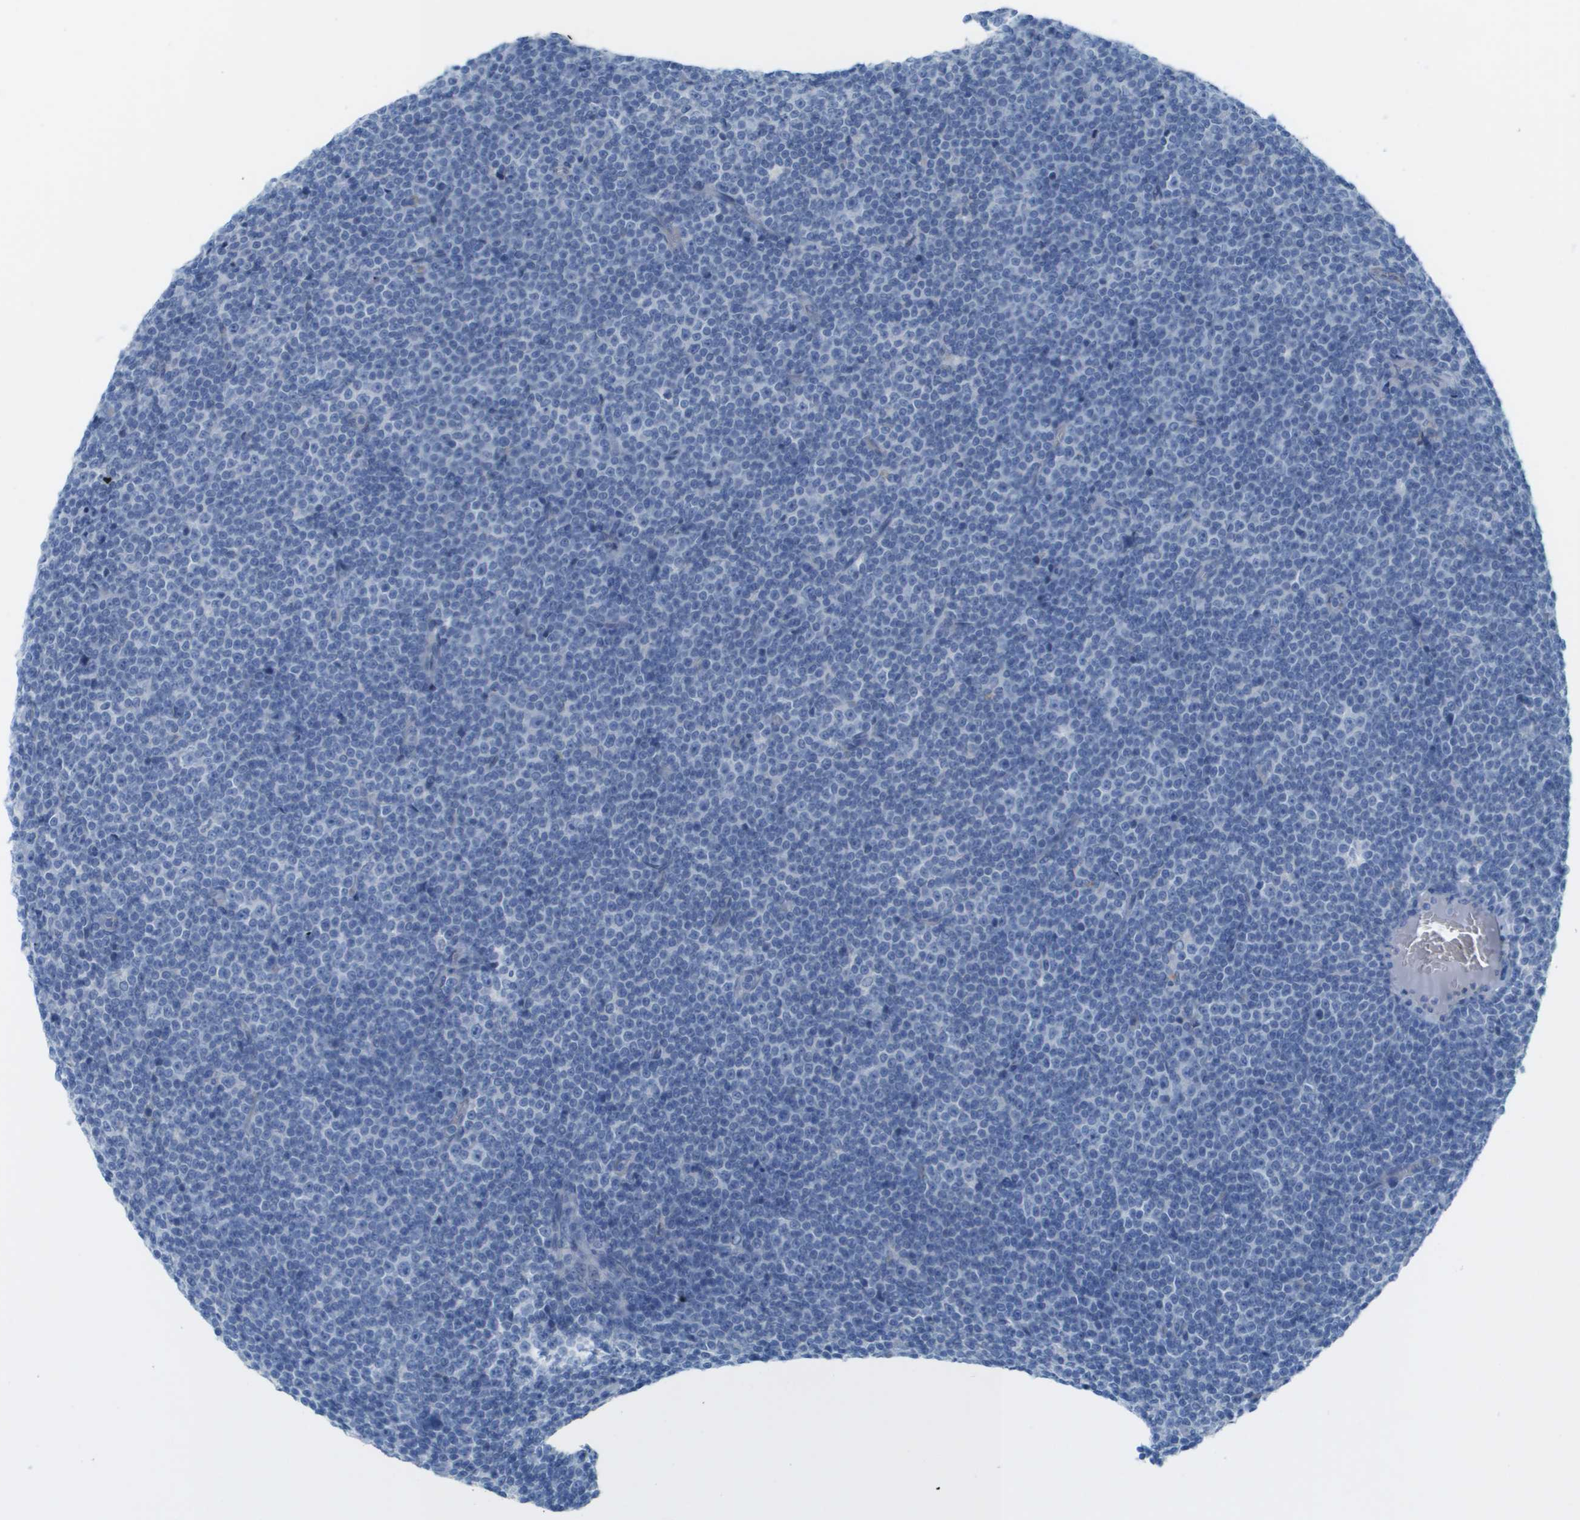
{"staining": {"intensity": "negative", "quantity": "none", "location": "none"}, "tissue": "lymphoma", "cell_type": "Tumor cells", "image_type": "cancer", "snomed": [{"axis": "morphology", "description": "Malignant lymphoma, non-Hodgkin's type, Low grade"}, {"axis": "topography", "description": "Lymph node"}], "caption": "Immunohistochemistry (IHC) of malignant lymphoma, non-Hodgkin's type (low-grade) shows no positivity in tumor cells.", "gene": "CD46", "patient": {"sex": "female", "age": 67}}